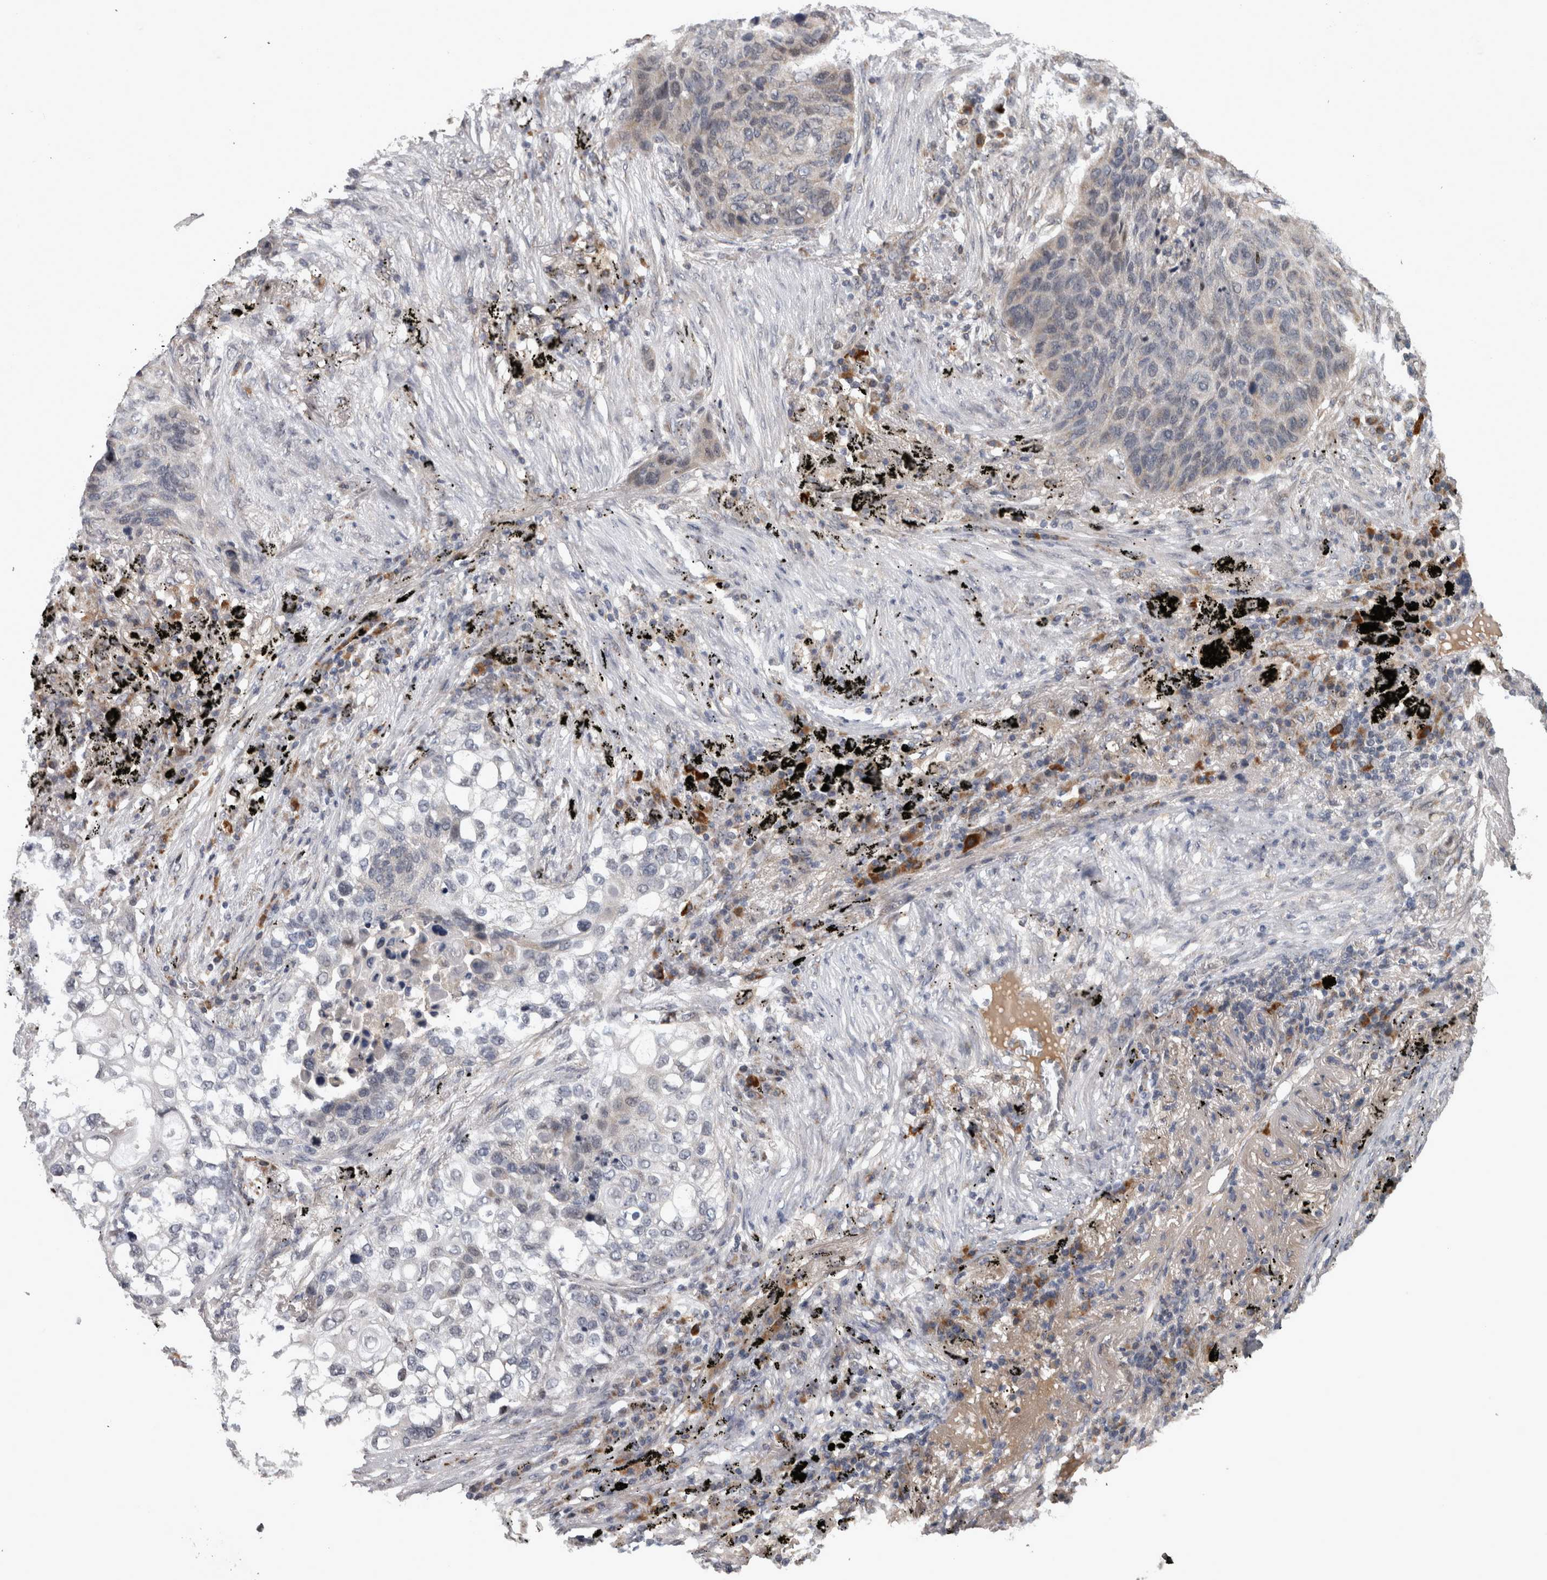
{"staining": {"intensity": "weak", "quantity": "<25%", "location": "cytoplasmic/membranous"}, "tissue": "lung cancer", "cell_type": "Tumor cells", "image_type": "cancer", "snomed": [{"axis": "morphology", "description": "Squamous cell carcinoma, NOS"}, {"axis": "topography", "description": "Lung"}], "caption": "Lung squamous cell carcinoma stained for a protein using IHC shows no staining tumor cells.", "gene": "DBT", "patient": {"sex": "female", "age": 63}}